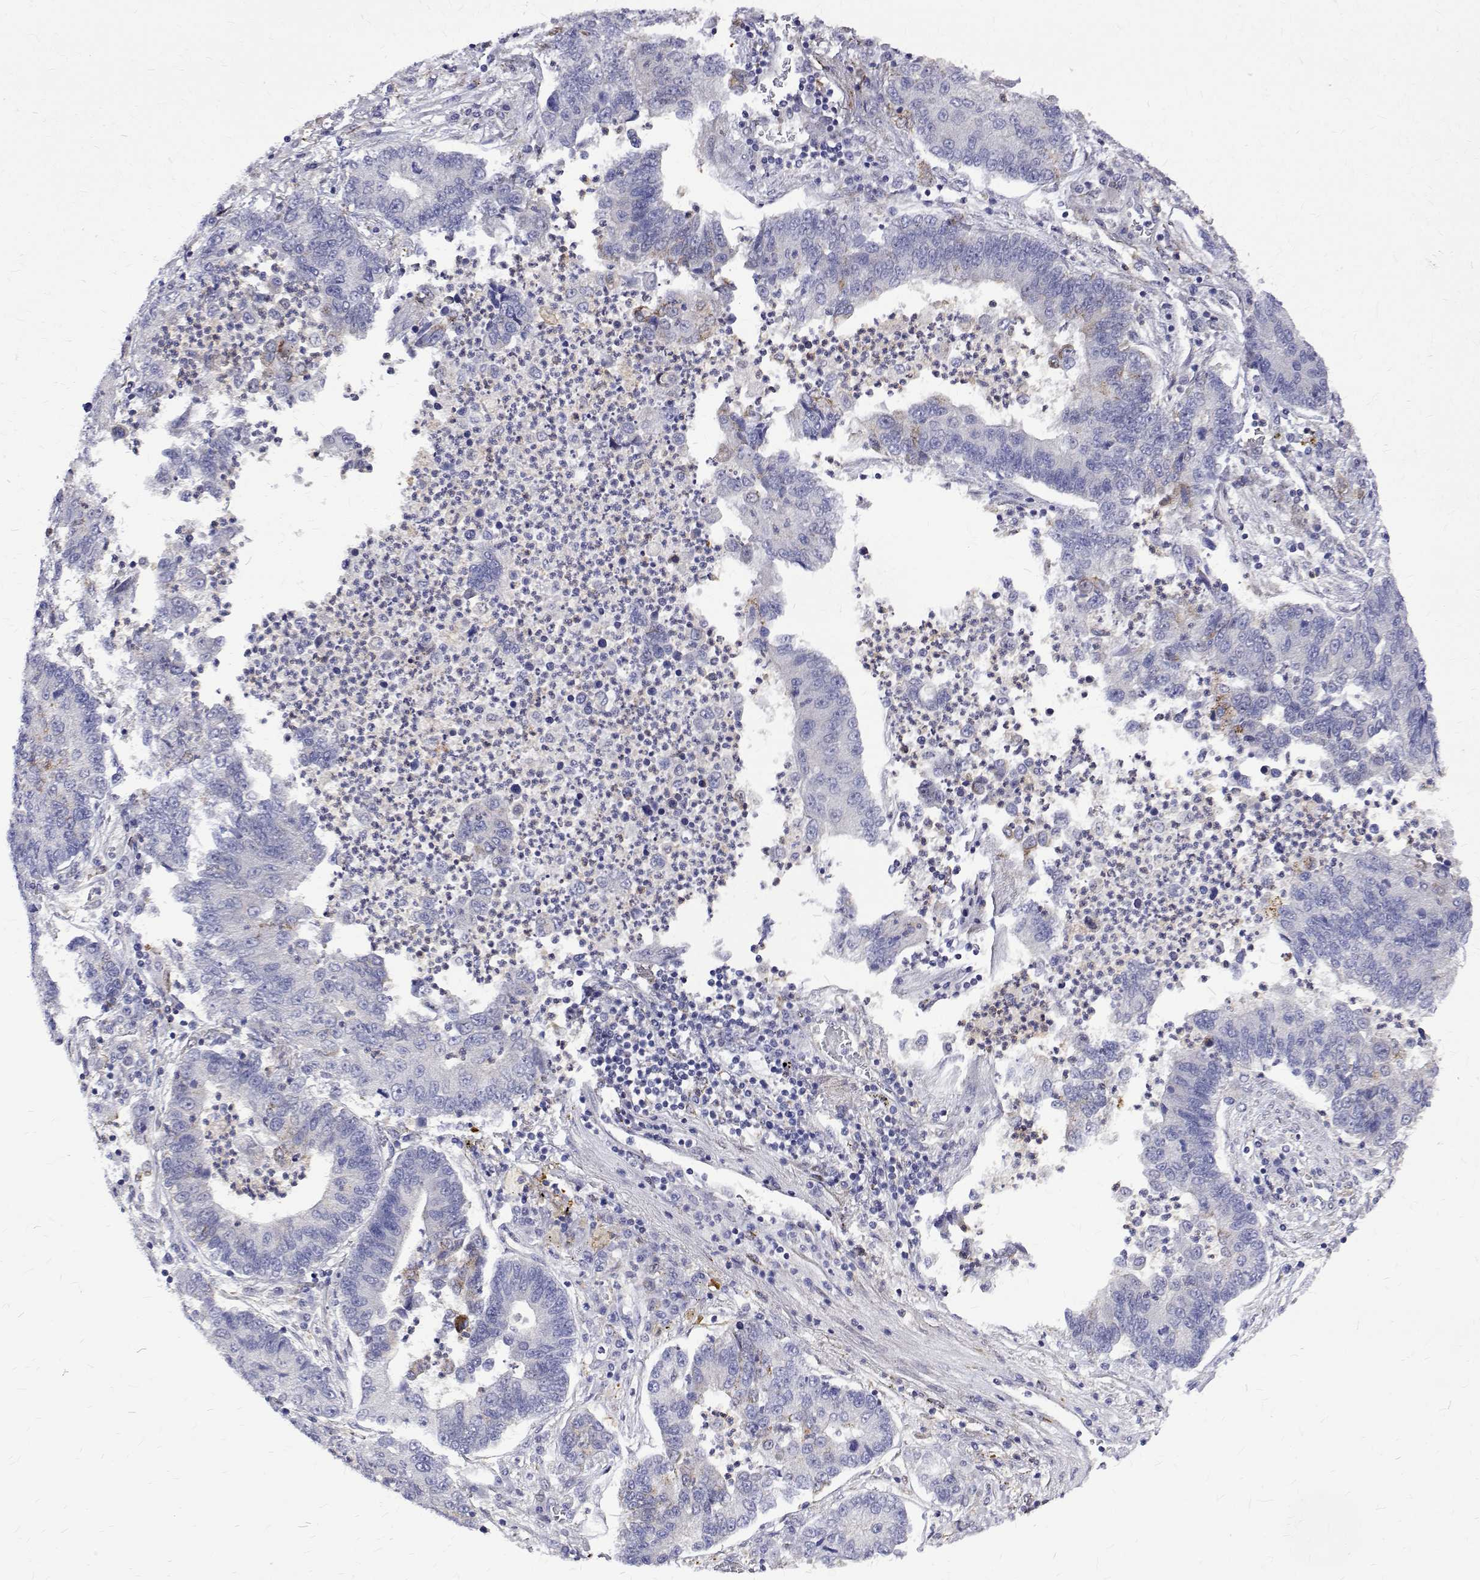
{"staining": {"intensity": "negative", "quantity": "none", "location": "none"}, "tissue": "lung cancer", "cell_type": "Tumor cells", "image_type": "cancer", "snomed": [{"axis": "morphology", "description": "Adenocarcinoma, NOS"}, {"axis": "topography", "description": "Lung"}], "caption": "This micrograph is of lung cancer (adenocarcinoma) stained with immunohistochemistry to label a protein in brown with the nuclei are counter-stained blue. There is no staining in tumor cells.", "gene": "PADI1", "patient": {"sex": "female", "age": 57}}